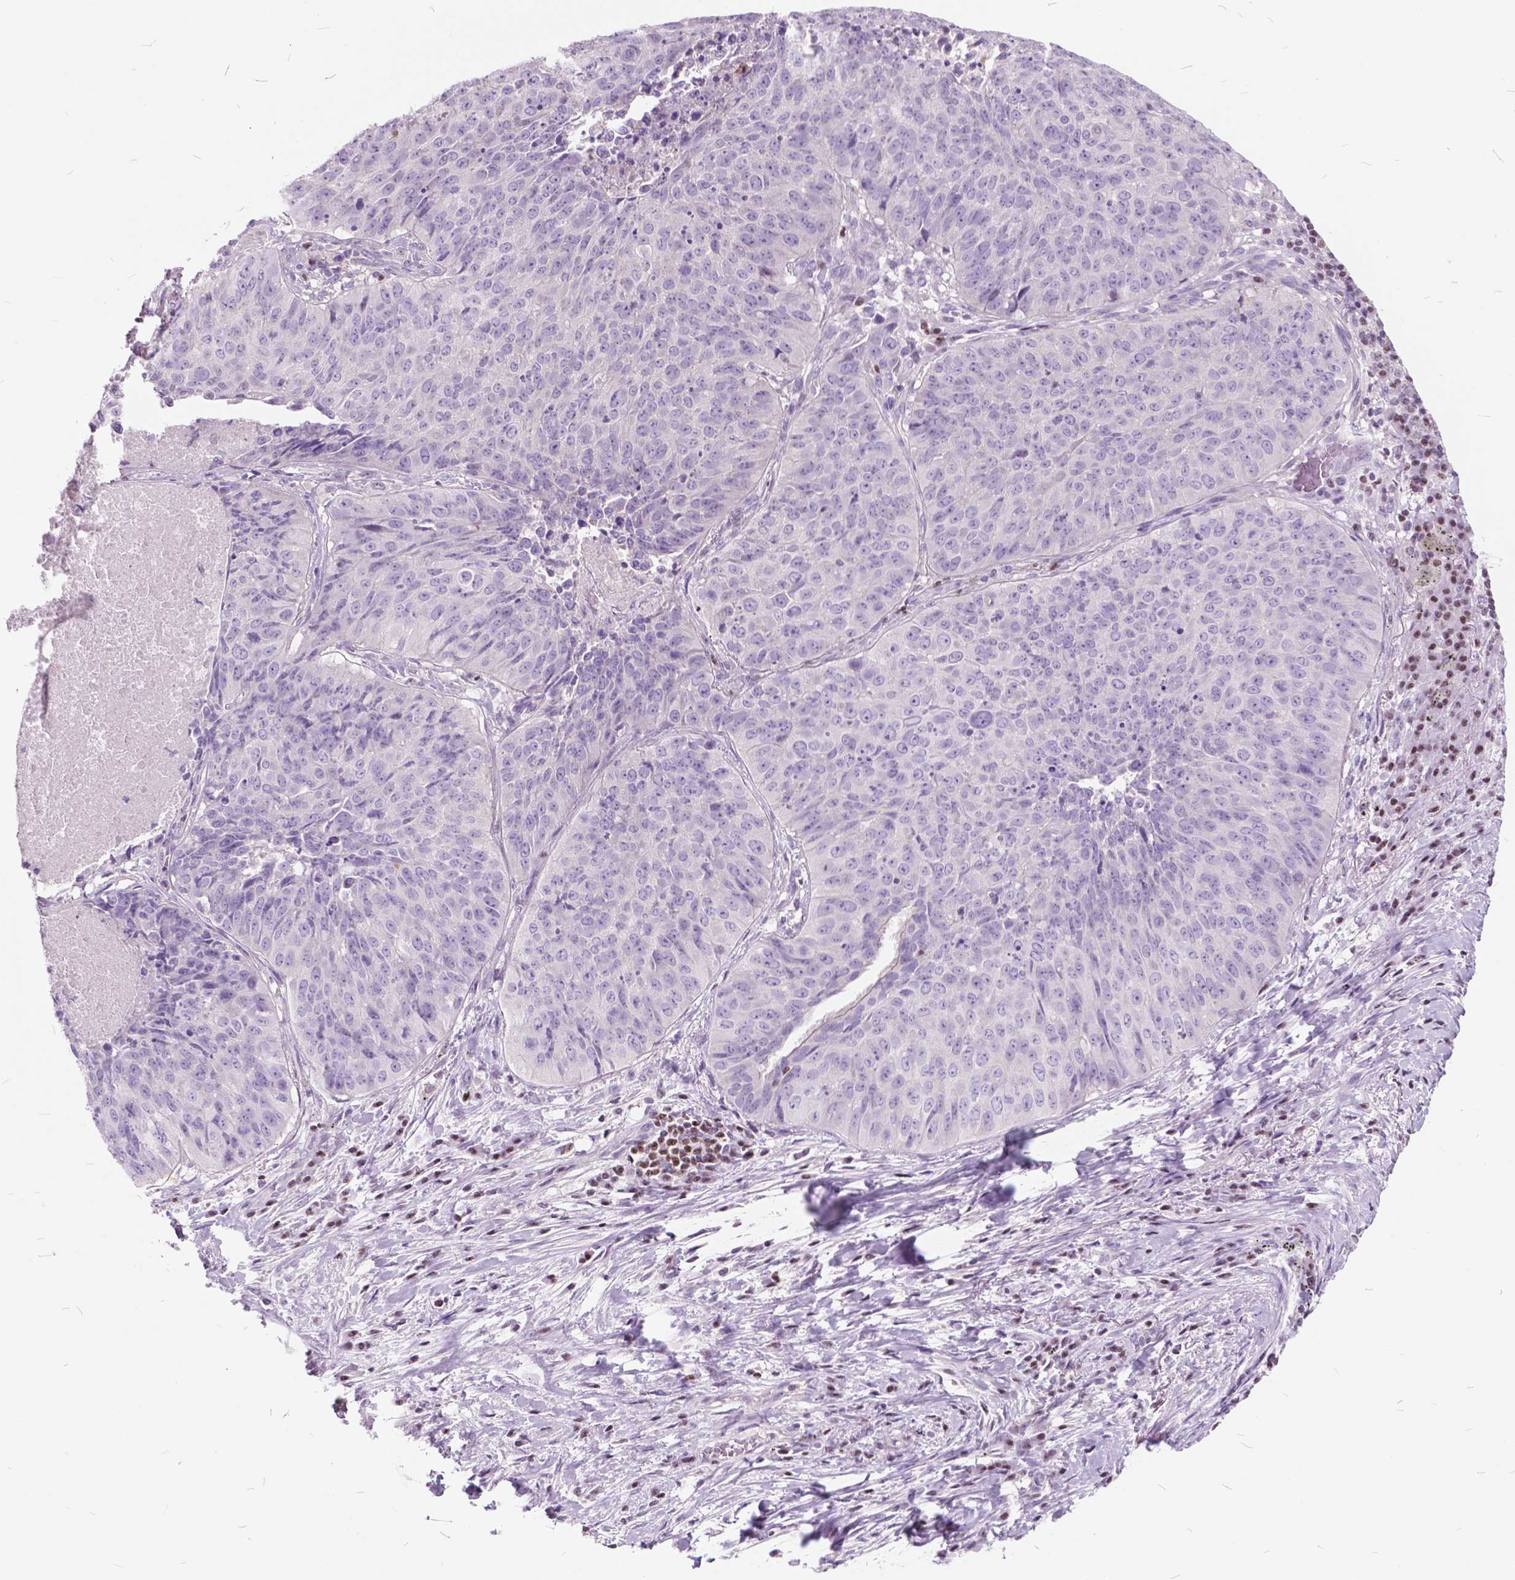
{"staining": {"intensity": "negative", "quantity": "none", "location": "none"}, "tissue": "lung cancer", "cell_type": "Tumor cells", "image_type": "cancer", "snomed": [{"axis": "morphology", "description": "Normal tissue, NOS"}, {"axis": "morphology", "description": "Squamous cell carcinoma, NOS"}, {"axis": "topography", "description": "Bronchus"}, {"axis": "topography", "description": "Lung"}], "caption": "An immunohistochemistry (IHC) photomicrograph of squamous cell carcinoma (lung) is shown. There is no staining in tumor cells of squamous cell carcinoma (lung).", "gene": "SP140", "patient": {"sex": "male", "age": 64}}